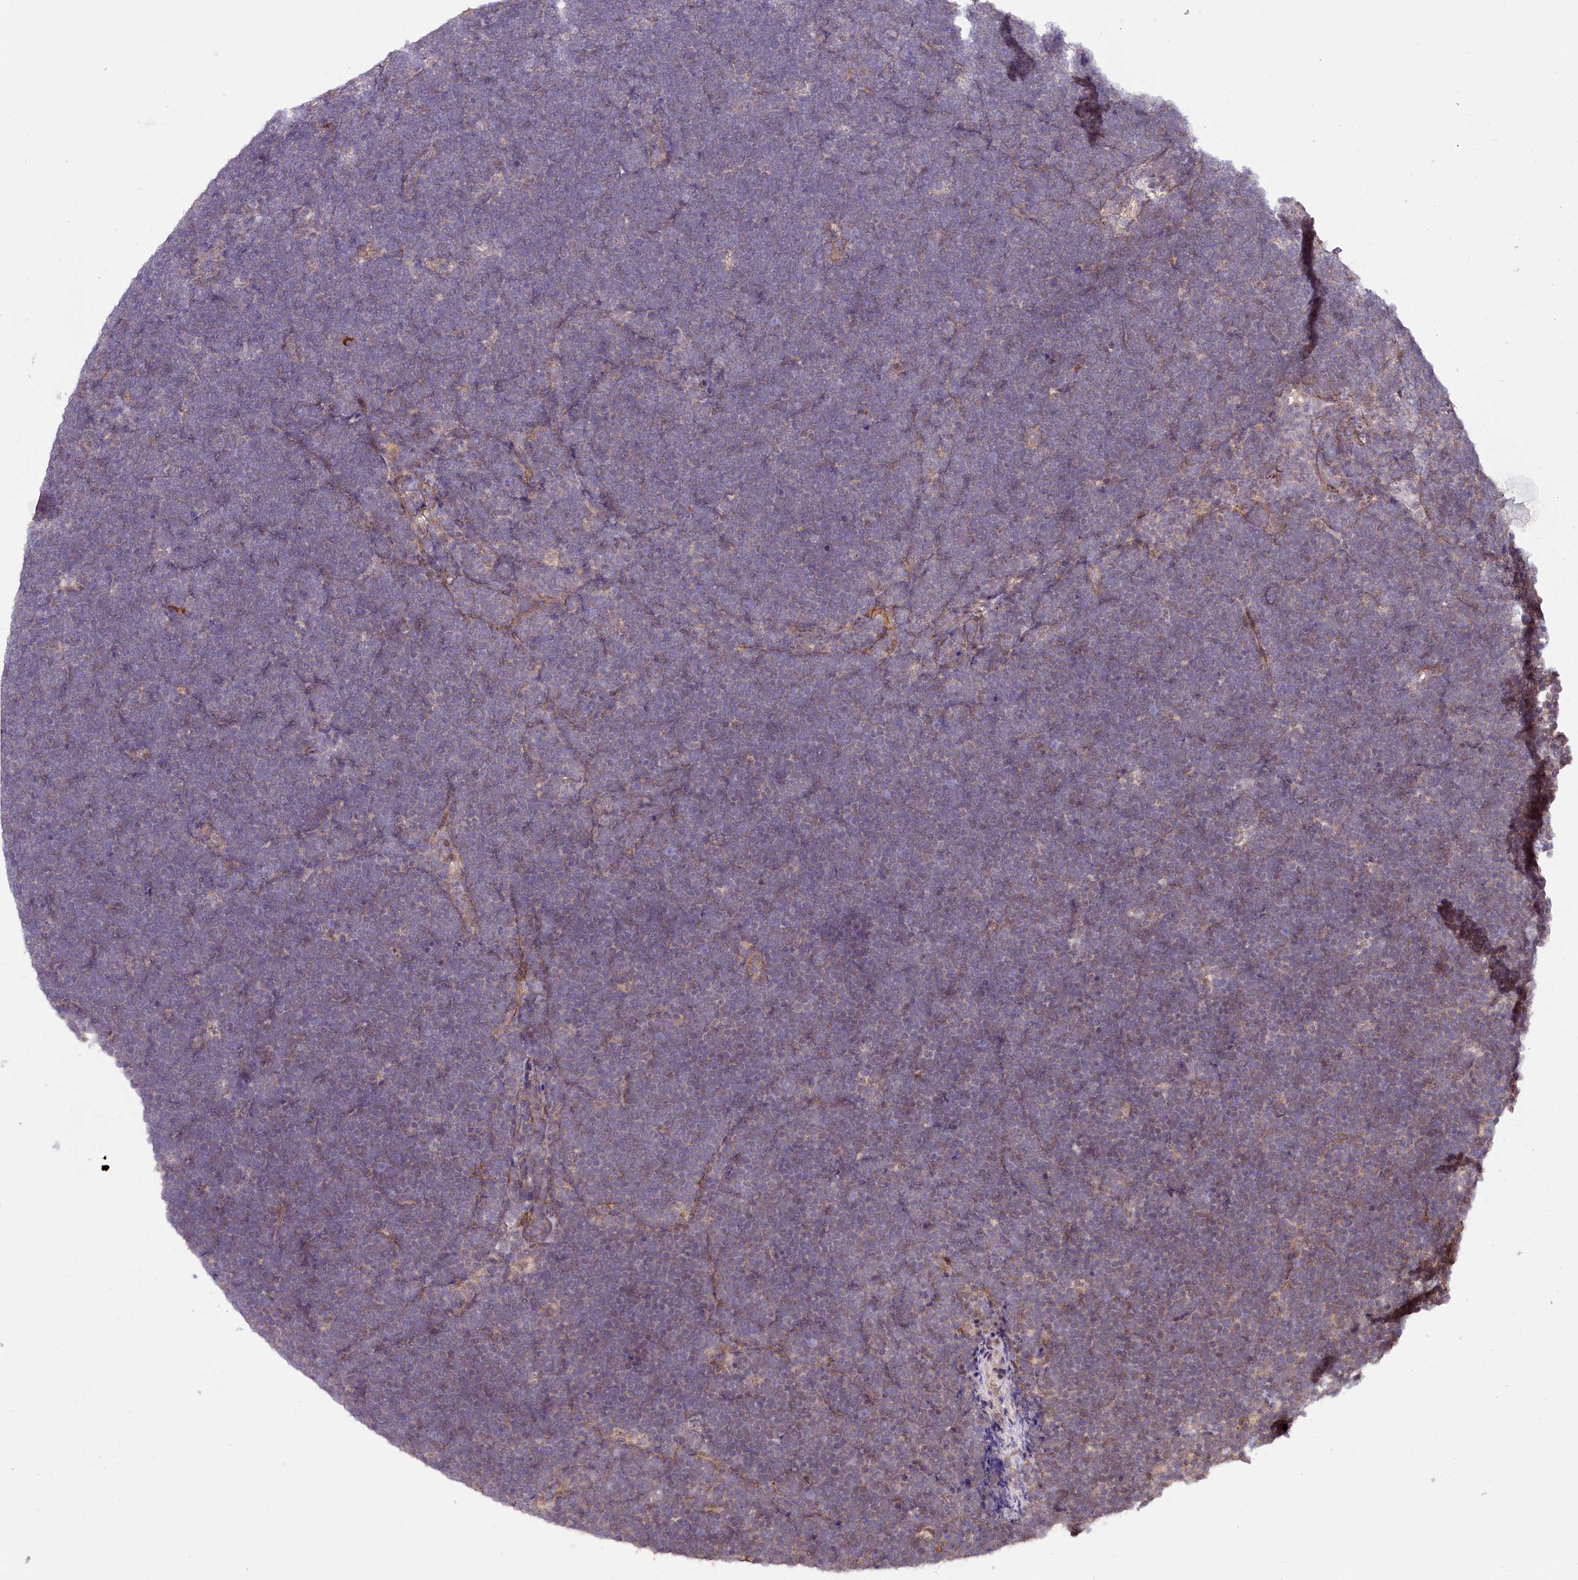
{"staining": {"intensity": "negative", "quantity": "none", "location": "none"}, "tissue": "lymphoma", "cell_type": "Tumor cells", "image_type": "cancer", "snomed": [{"axis": "morphology", "description": "Malignant lymphoma, non-Hodgkin's type, High grade"}, {"axis": "topography", "description": "Lymph node"}], "caption": "Human high-grade malignant lymphoma, non-Hodgkin's type stained for a protein using immunohistochemistry (IHC) displays no expression in tumor cells.", "gene": "PHLDB1", "patient": {"sex": "male", "age": 13}}